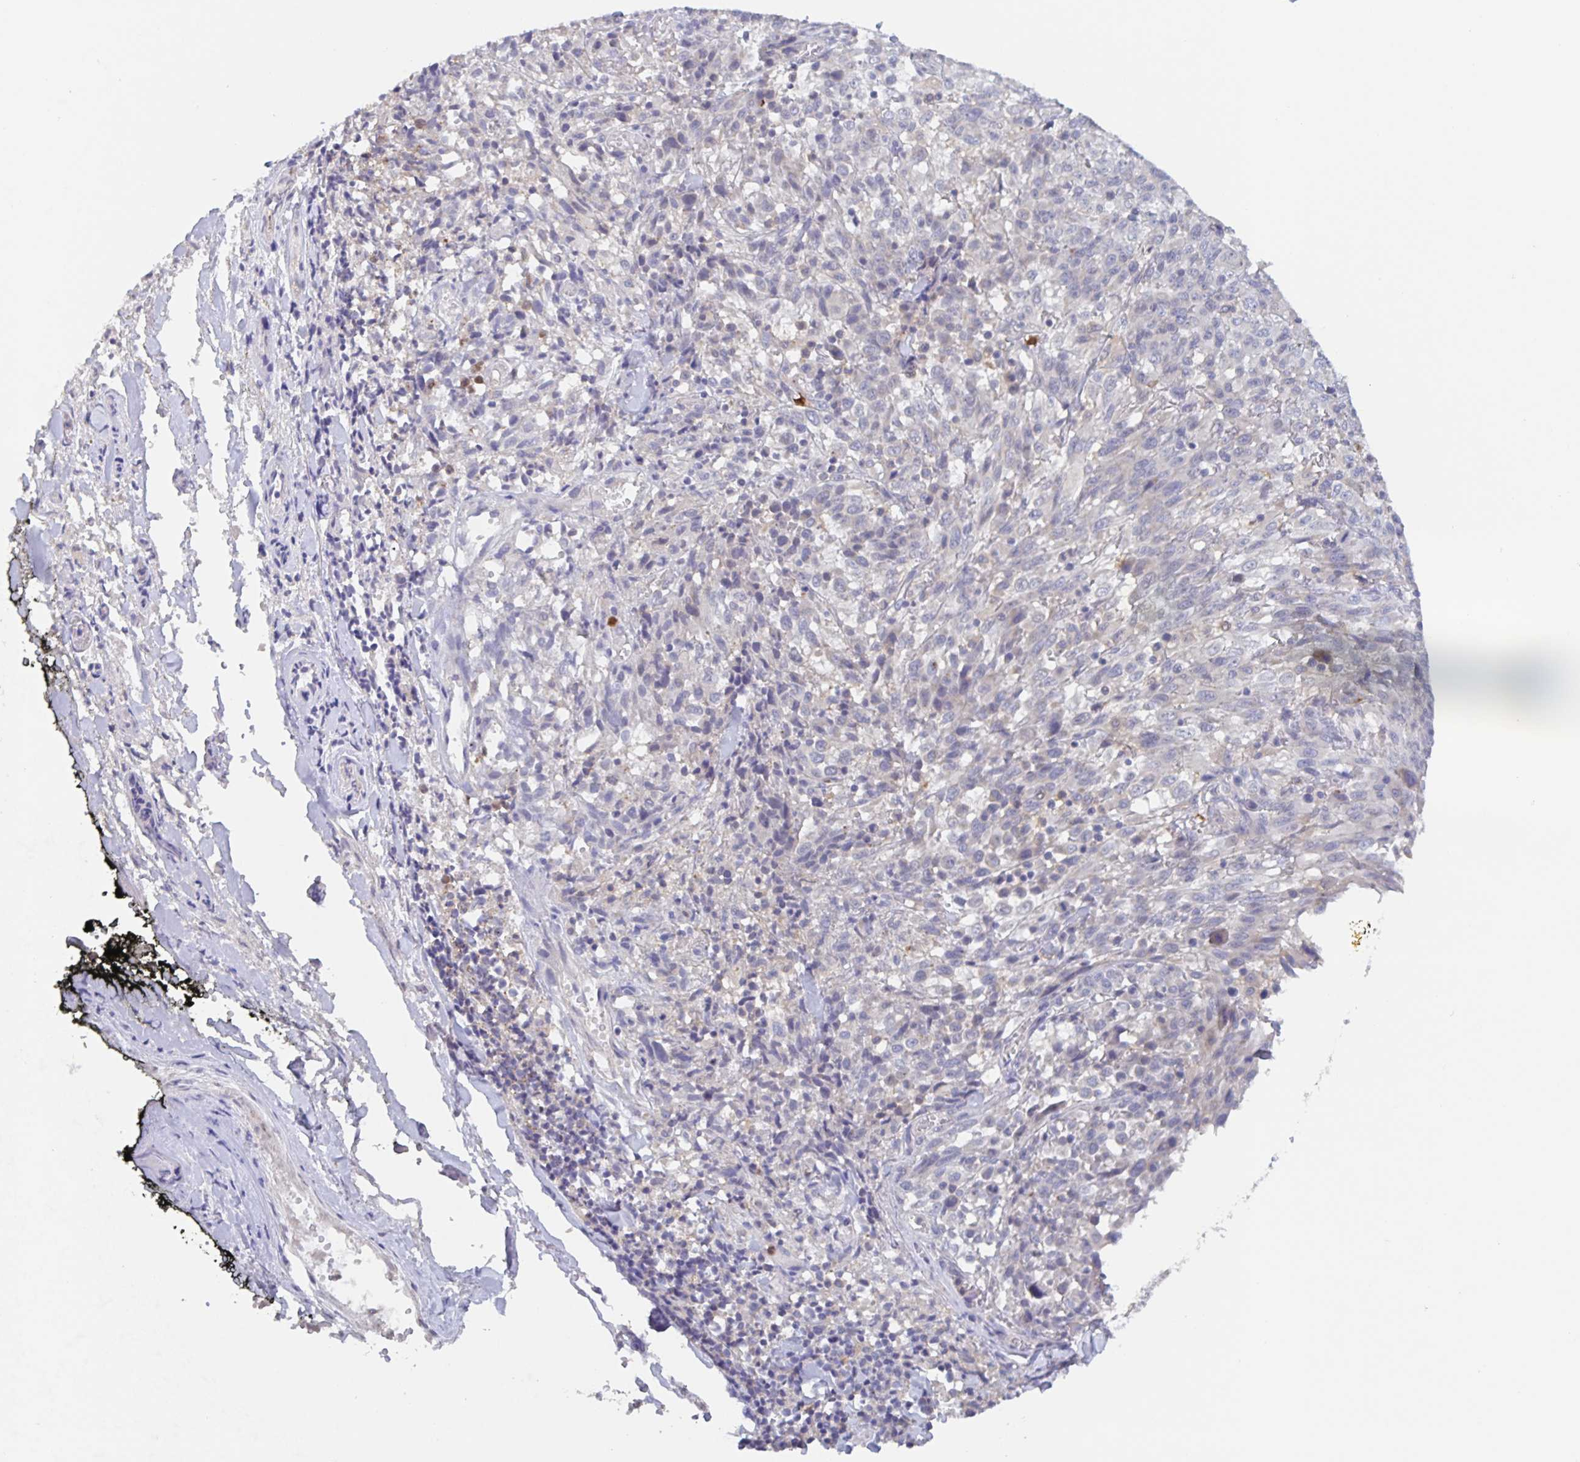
{"staining": {"intensity": "negative", "quantity": "none", "location": "none"}, "tissue": "melanoma", "cell_type": "Tumor cells", "image_type": "cancer", "snomed": [{"axis": "morphology", "description": "Malignant melanoma, NOS"}, {"axis": "topography", "description": "Skin"}], "caption": "Immunohistochemistry micrograph of neoplastic tissue: malignant melanoma stained with DAB (3,3'-diaminobenzidine) shows no significant protein positivity in tumor cells. The staining is performed using DAB (3,3'-diaminobenzidine) brown chromogen with nuclei counter-stained in using hematoxylin.", "gene": "CDC42BPG", "patient": {"sex": "female", "age": 91}}